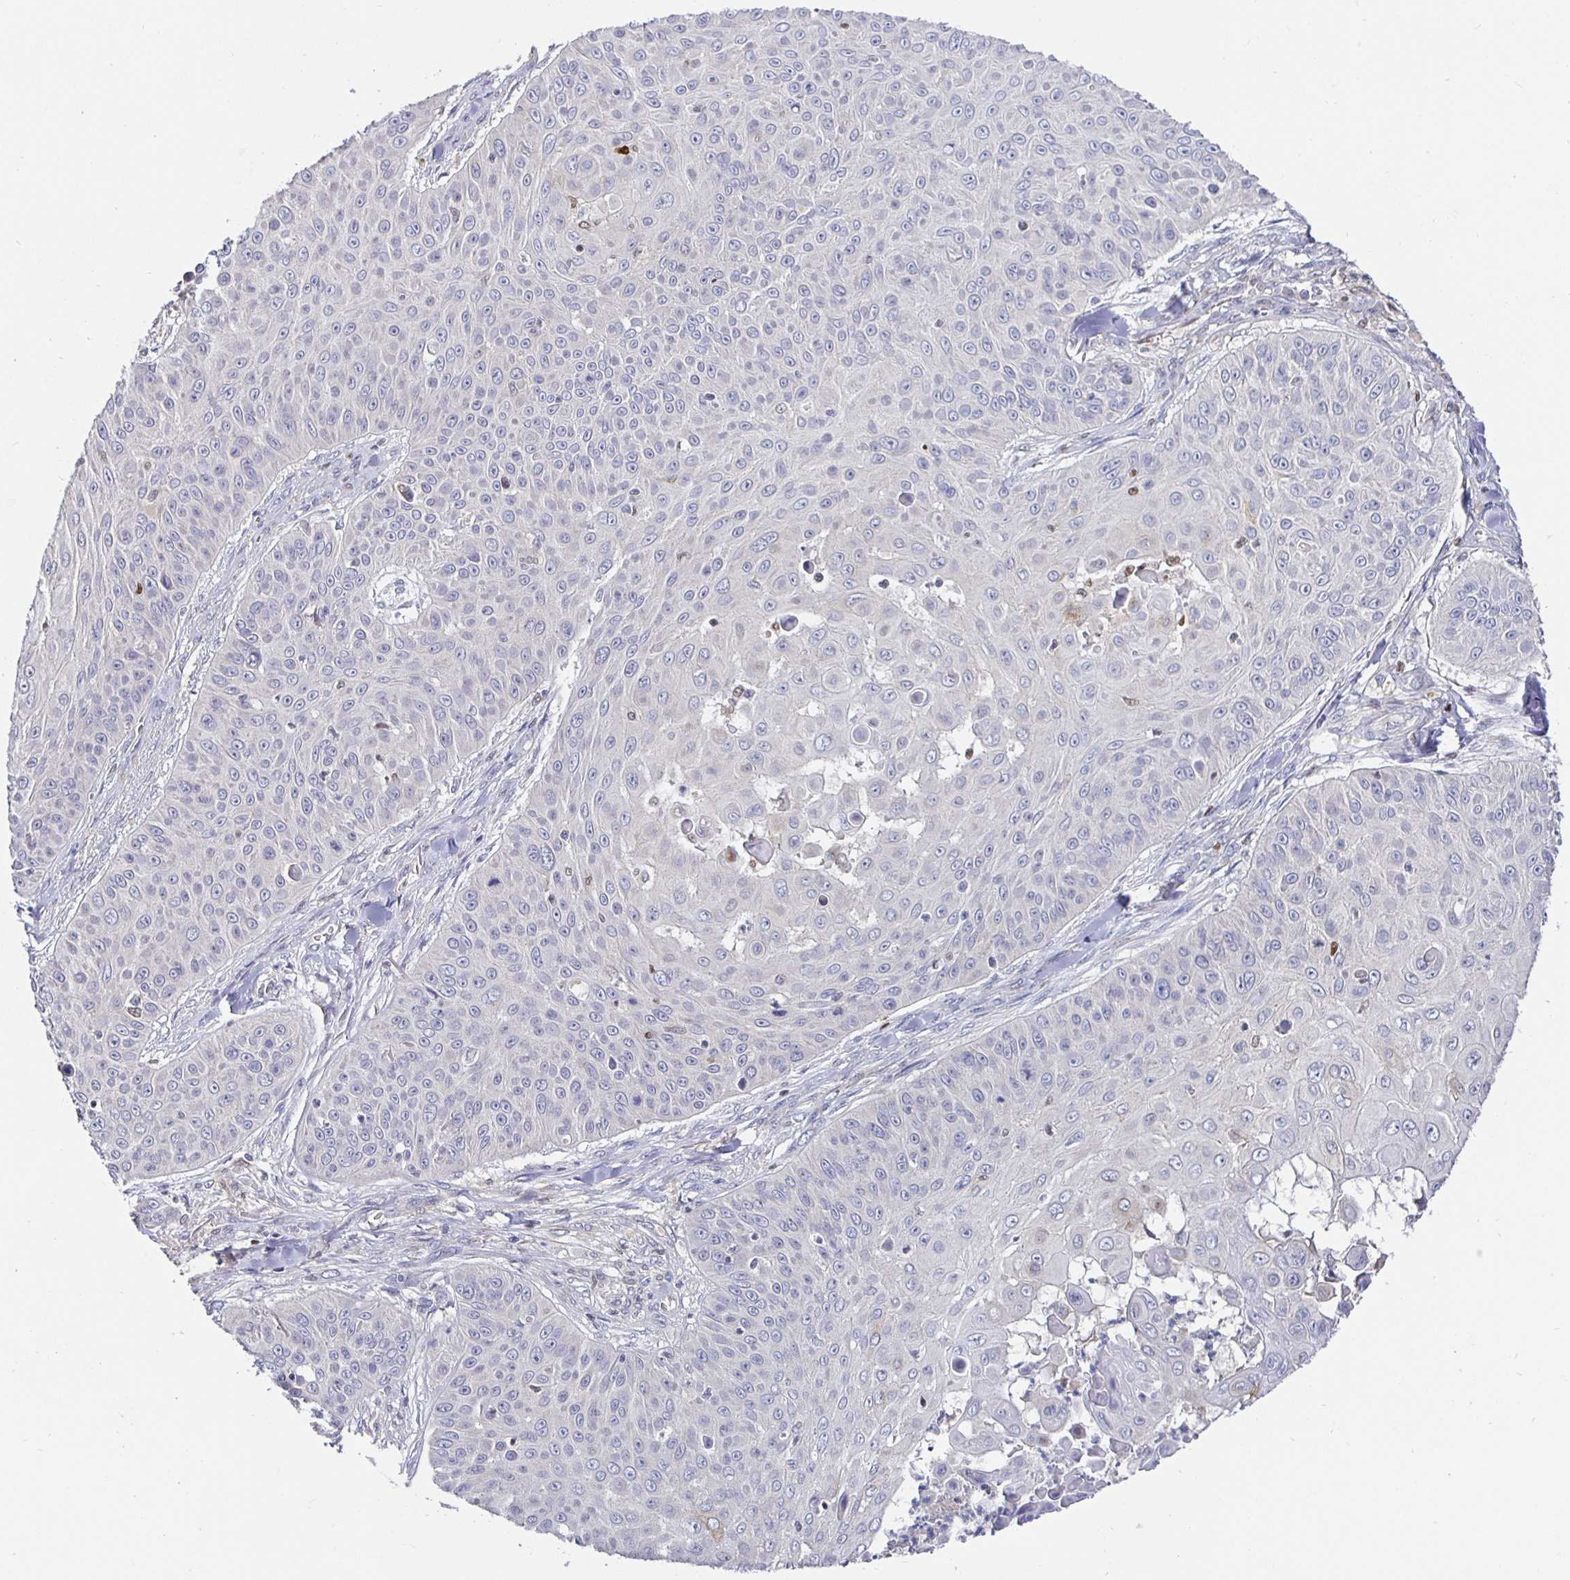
{"staining": {"intensity": "negative", "quantity": "none", "location": "none"}, "tissue": "skin cancer", "cell_type": "Tumor cells", "image_type": "cancer", "snomed": [{"axis": "morphology", "description": "Squamous cell carcinoma, NOS"}, {"axis": "topography", "description": "Skin"}], "caption": "There is no significant staining in tumor cells of skin cancer. (Immunohistochemistry (ihc), brightfield microscopy, high magnification).", "gene": "SATB1", "patient": {"sex": "male", "age": 82}}